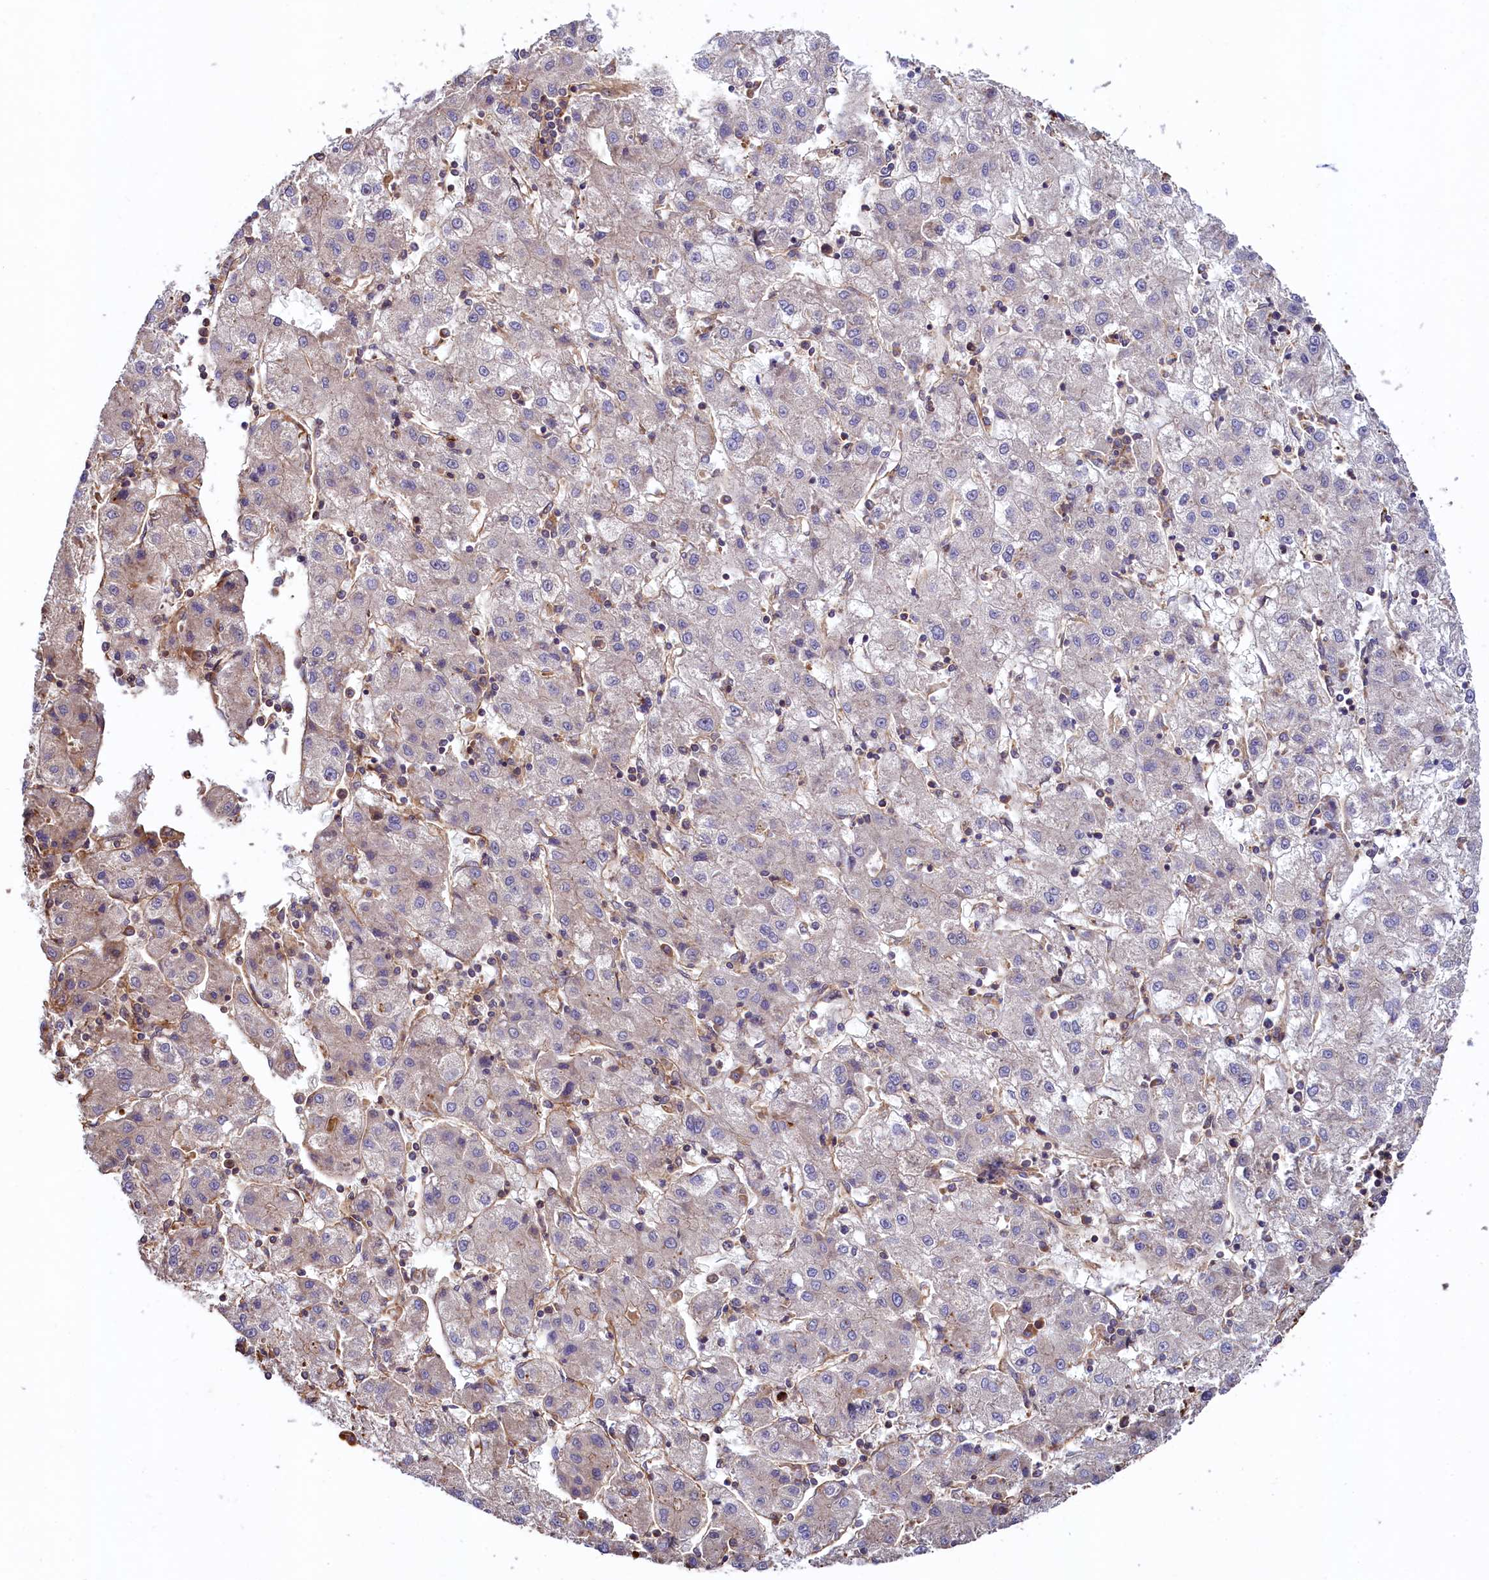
{"staining": {"intensity": "negative", "quantity": "none", "location": "none"}, "tissue": "liver cancer", "cell_type": "Tumor cells", "image_type": "cancer", "snomed": [{"axis": "morphology", "description": "Carcinoma, Hepatocellular, NOS"}, {"axis": "topography", "description": "Liver"}], "caption": "This is a histopathology image of IHC staining of liver cancer, which shows no expression in tumor cells. (DAB IHC, high magnification).", "gene": "KLHDC4", "patient": {"sex": "male", "age": 72}}